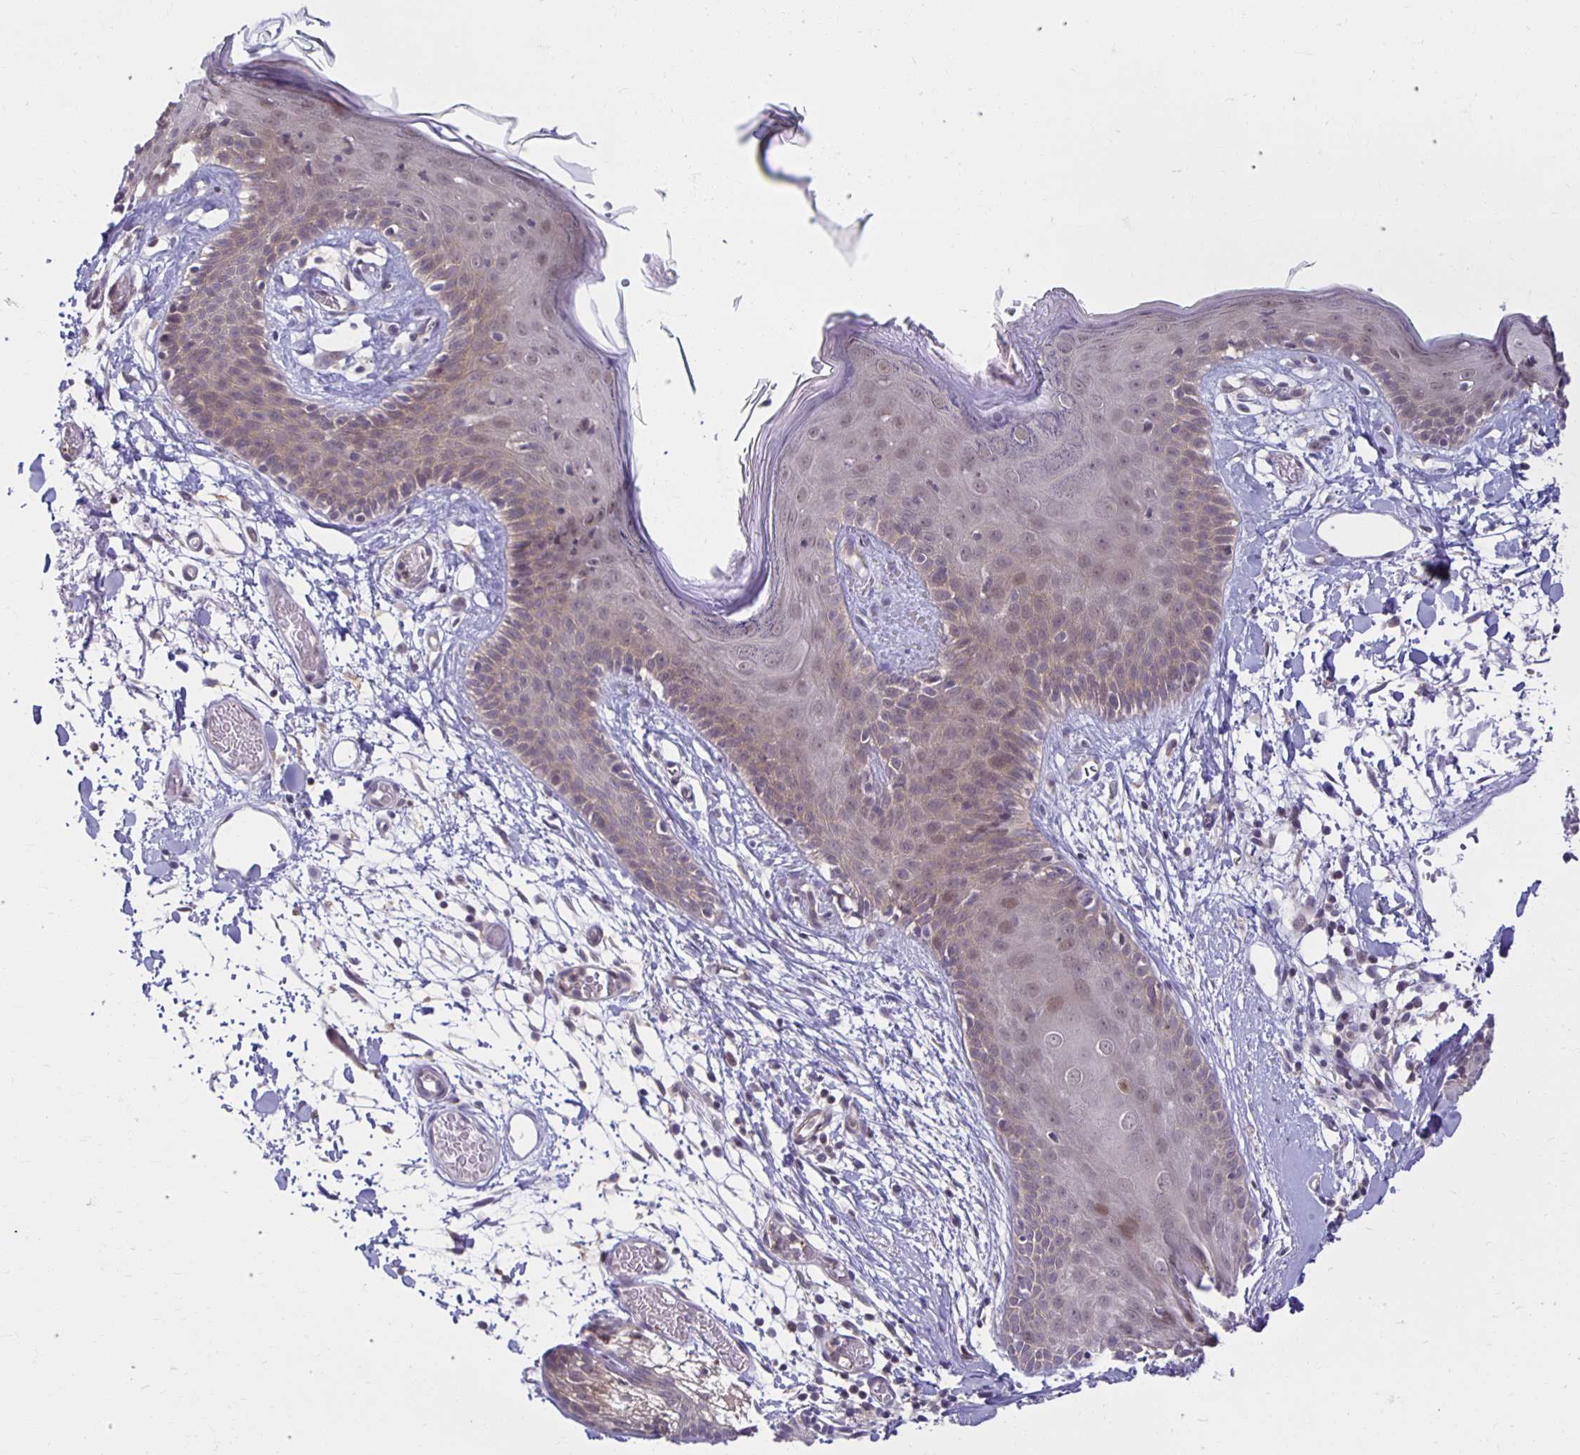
{"staining": {"intensity": "negative", "quantity": "none", "location": "none"}, "tissue": "skin", "cell_type": "Fibroblasts", "image_type": "normal", "snomed": [{"axis": "morphology", "description": "Normal tissue, NOS"}, {"axis": "topography", "description": "Skin"}], "caption": "An IHC micrograph of benign skin is shown. There is no staining in fibroblasts of skin.", "gene": "MIEN1", "patient": {"sex": "male", "age": 79}}